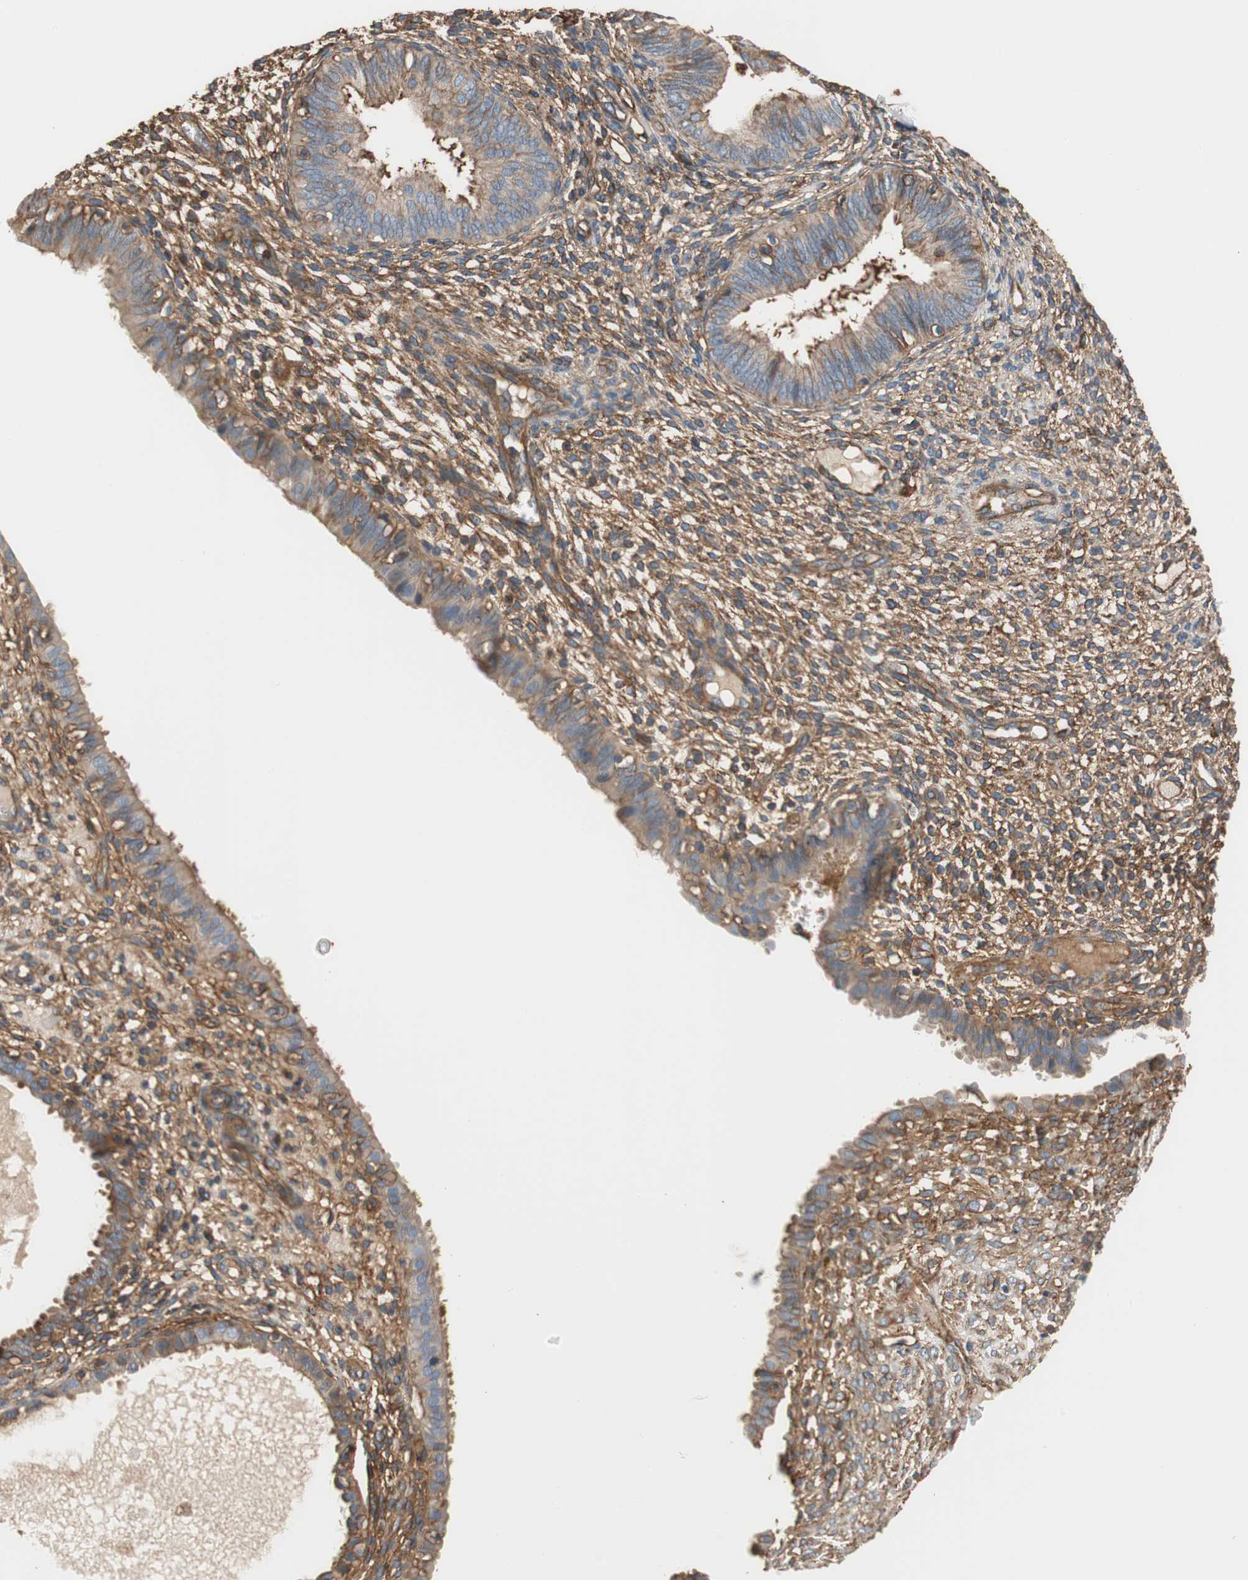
{"staining": {"intensity": "moderate", "quantity": ">75%", "location": "cytoplasmic/membranous"}, "tissue": "endometrium", "cell_type": "Cells in endometrial stroma", "image_type": "normal", "snomed": [{"axis": "morphology", "description": "Normal tissue, NOS"}, {"axis": "topography", "description": "Endometrium"}], "caption": "Brown immunohistochemical staining in unremarkable endometrium exhibits moderate cytoplasmic/membranous expression in about >75% of cells in endometrial stroma.", "gene": "IL1RL1", "patient": {"sex": "female", "age": 61}}